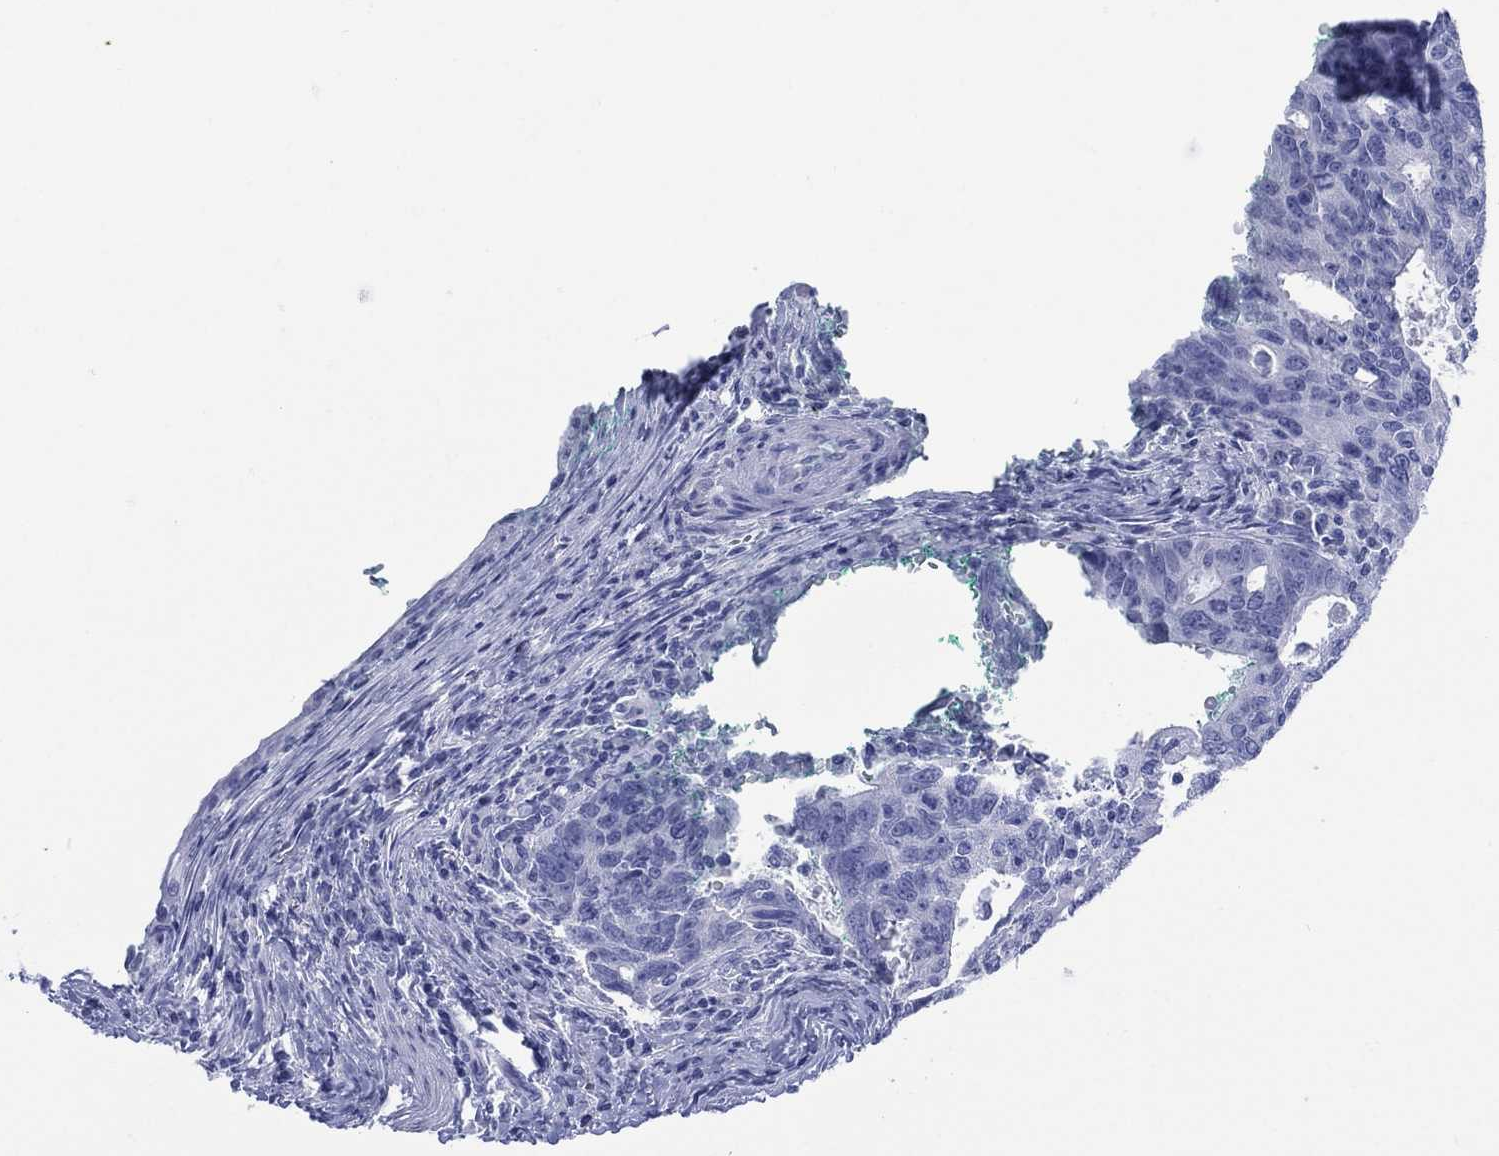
{"staining": {"intensity": "negative", "quantity": "none", "location": "none"}, "tissue": "colorectal cancer", "cell_type": "Tumor cells", "image_type": "cancer", "snomed": [{"axis": "morphology", "description": "Adenocarcinoma, NOS"}, {"axis": "topography", "description": "Colon"}], "caption": "Immunohistochemistry (IHC) of human colorectal cancer (adenocarcinoma) reveals no staining in tumor cells.", "gene": "LRRD1", "patient": {"sex": "female", "age": 77}}